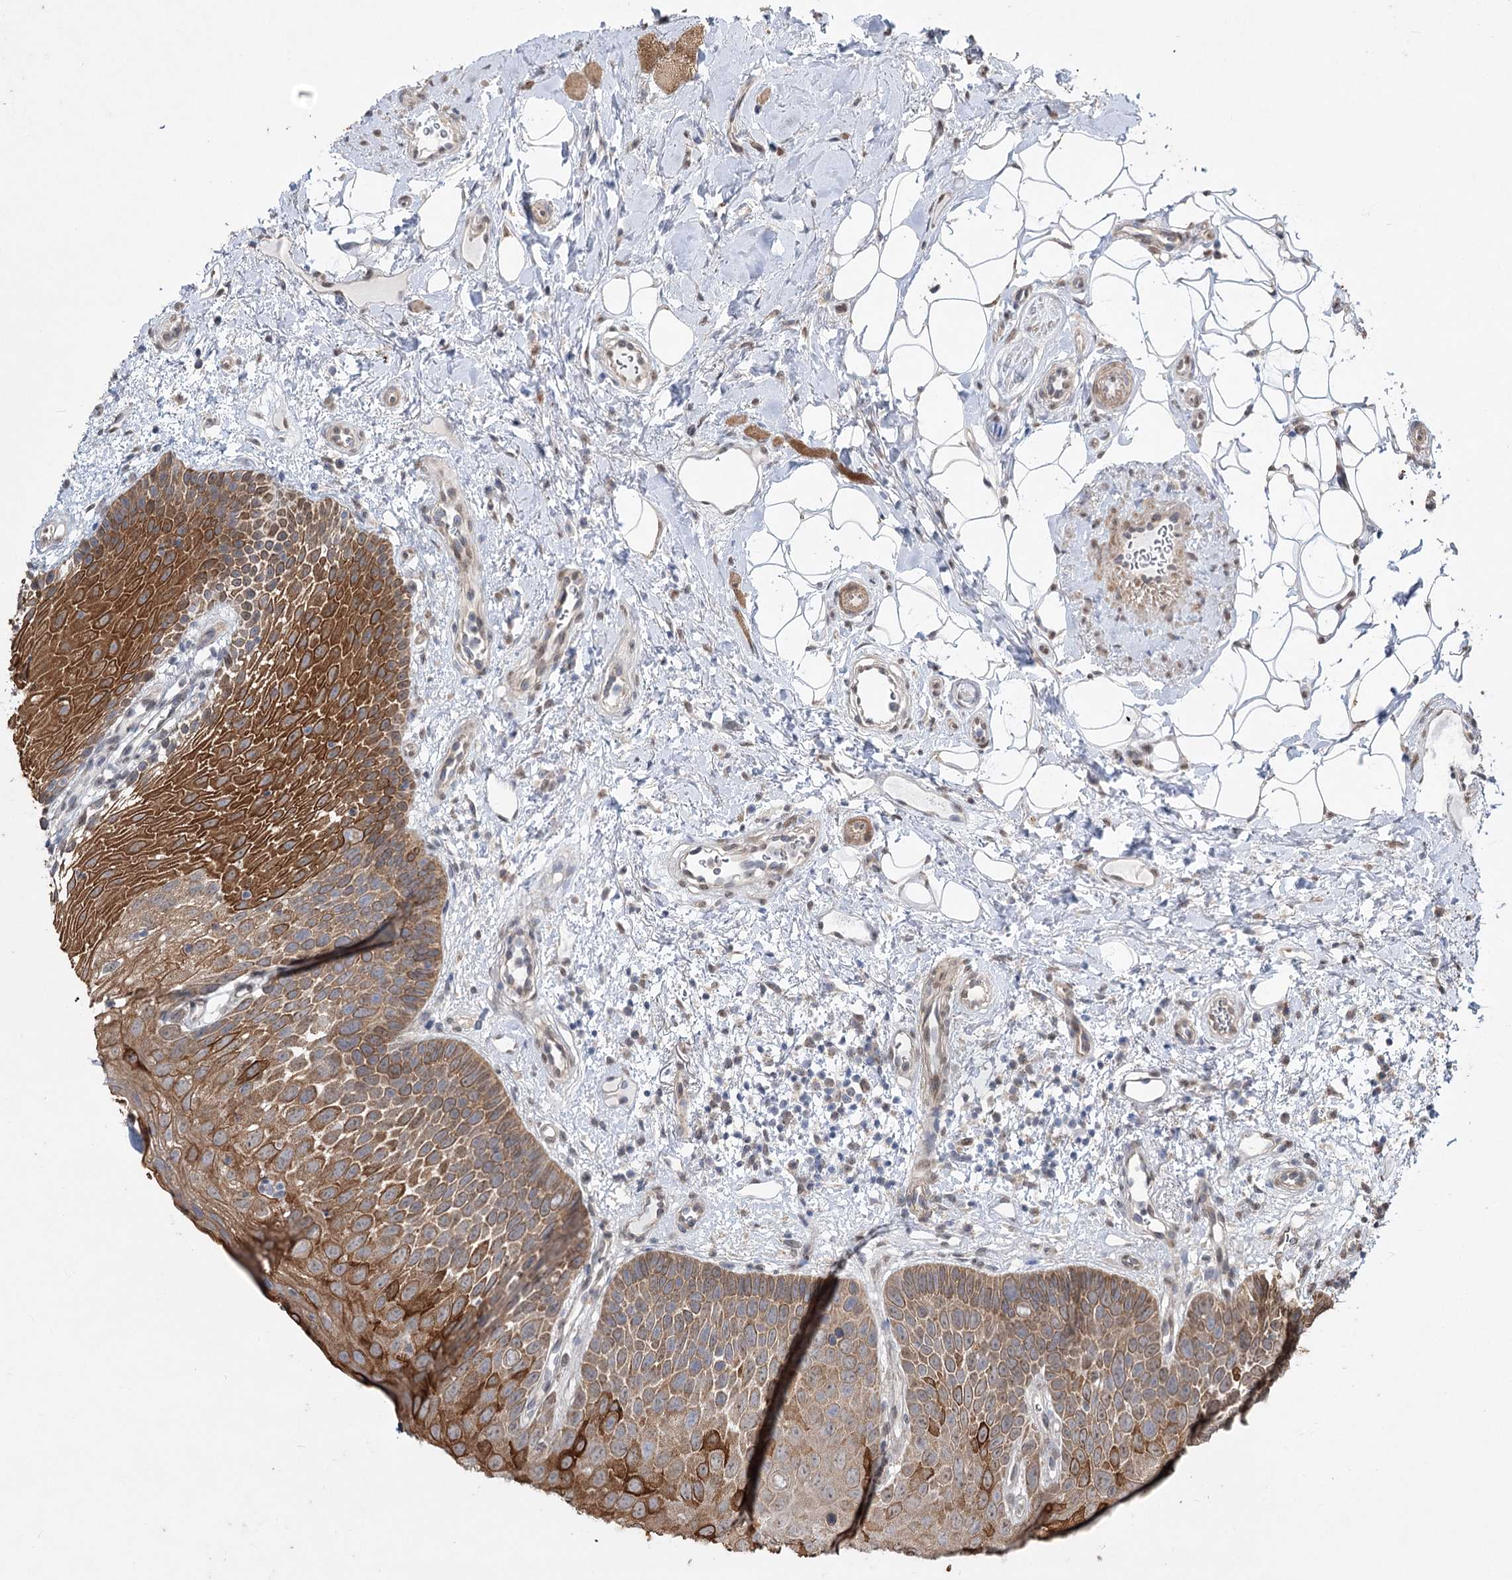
{"staining": {"intensity": "strong", "quantity": ">75%", "location": "cytoplasmic/membranous"}, "tissue": "oral mucosa", "cell_type": "Squamous epithelial cells", "image_type": "normal", "snomed": [{"axis": "morphology", "description": "No evidence of malignacy"}, {"axis": "topography", "description": "Oral tissue"}, {"axis": "topography", "description": "Head-Neck"}], "caption": "Immunohistochemistry (IHC) micrograph of unremarkable oral mucosa: human oral mucosa stained using immunohistochemistry (IHC) demonstrates high levels of strong protein expression localized specifically in the cytoplasmic/membranous of squamous epithelial cells, appearing as a cytoplasmic/membranous brown color.", "gene": "ZSCAN23", "patient": {"sex": "male", "age": 68}}